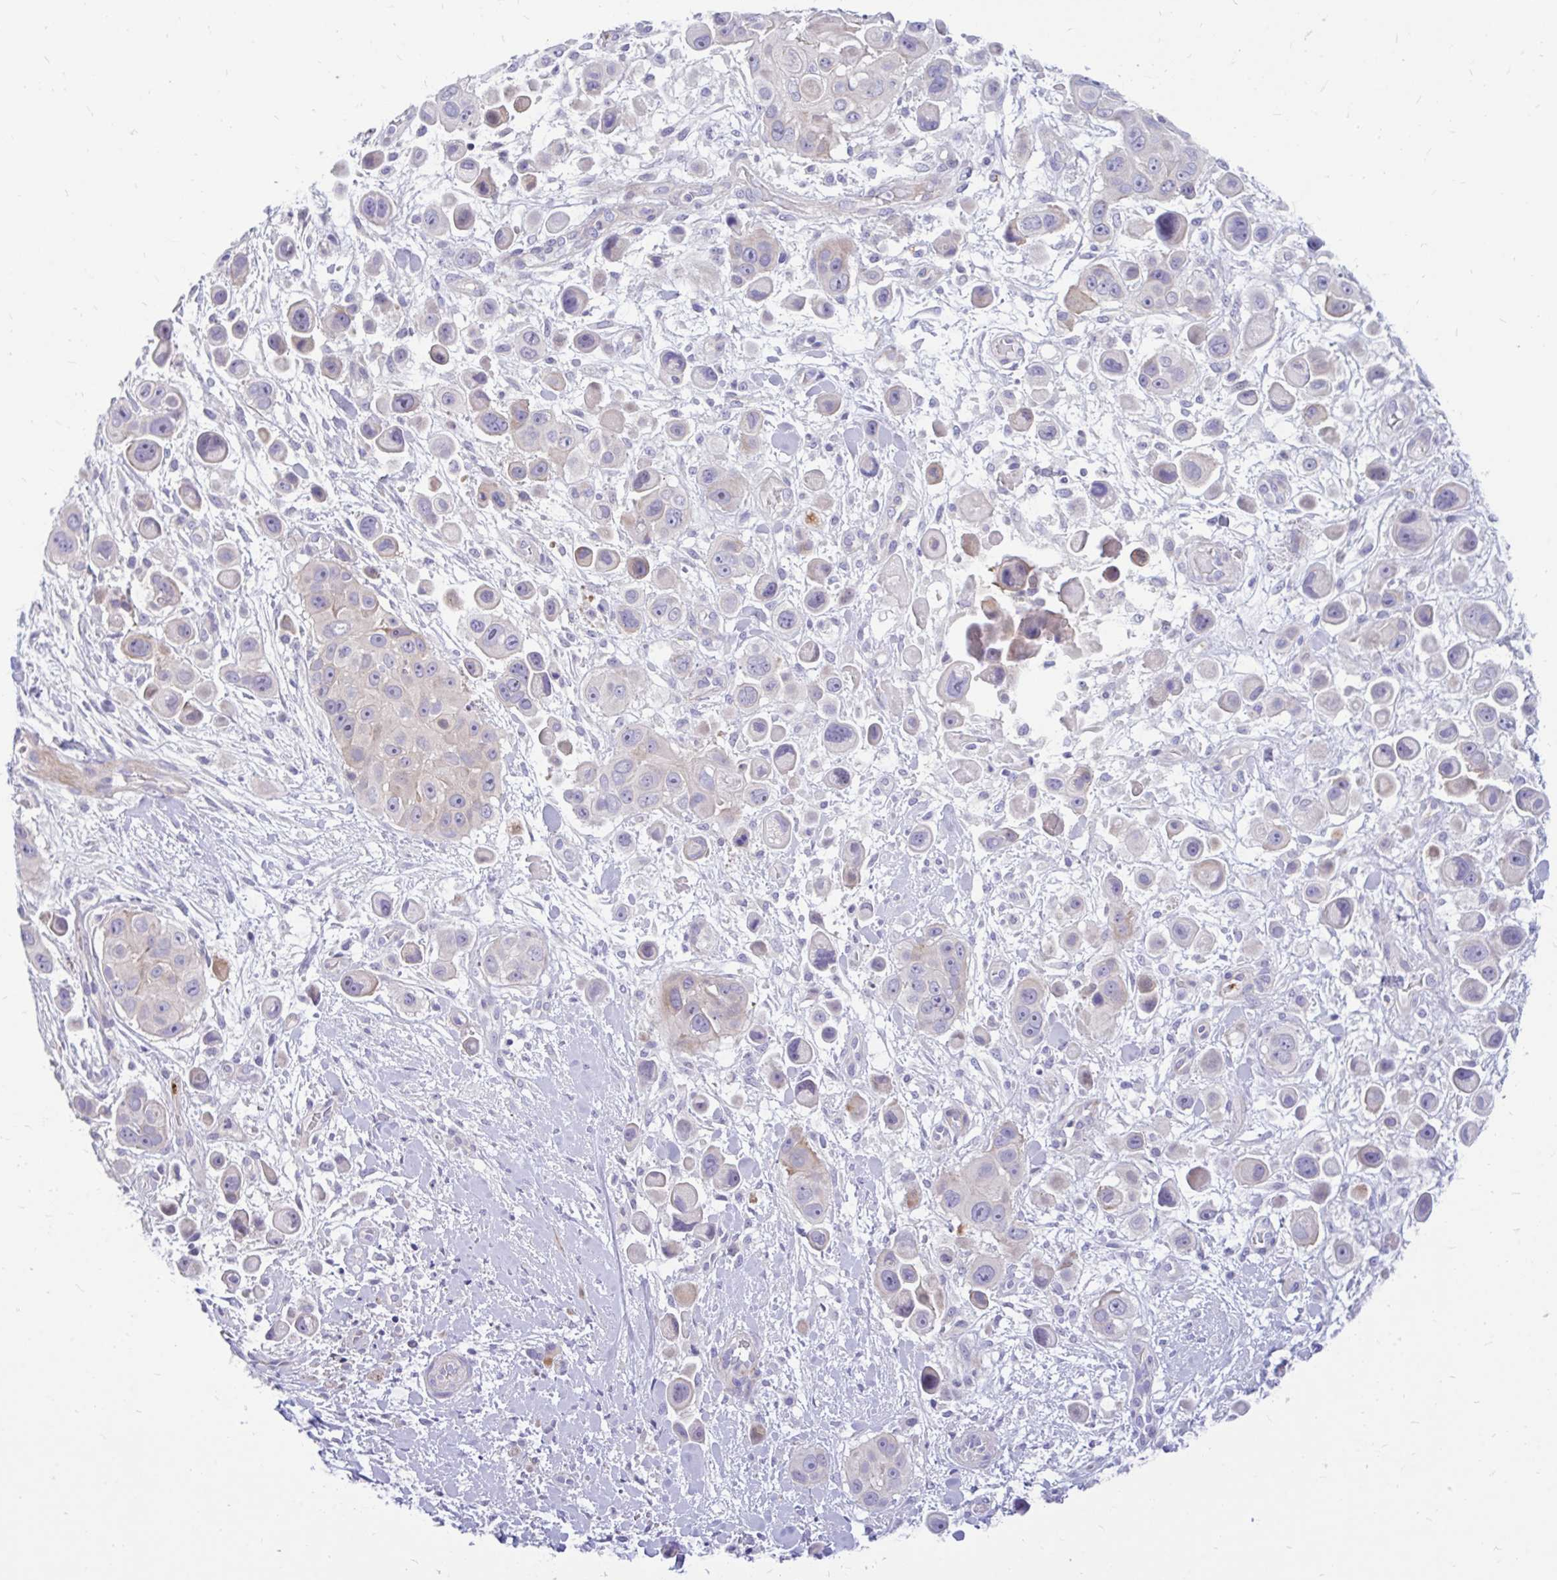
{"staining": {"intensity": "weak", "quantity": "<25%", "location": "cytoplasmic/membranous"}, "tissue": "skin cancer", "cell_type": "Tumor cells", "image_type": "cancer", "snomed": [{"axis": "morphology", "description": "Squamous cell carcinoma, NOS"}, {"axis": "topography", "description": "Skin"}], "caption": "Human squamous cell carcinoma (skin) stained for a protein using immunohistochemistry (IHC) exhibits no expression in tumor cells.", "gene": "ESPNL", "patient": {"sex": "male", "age": 67}}